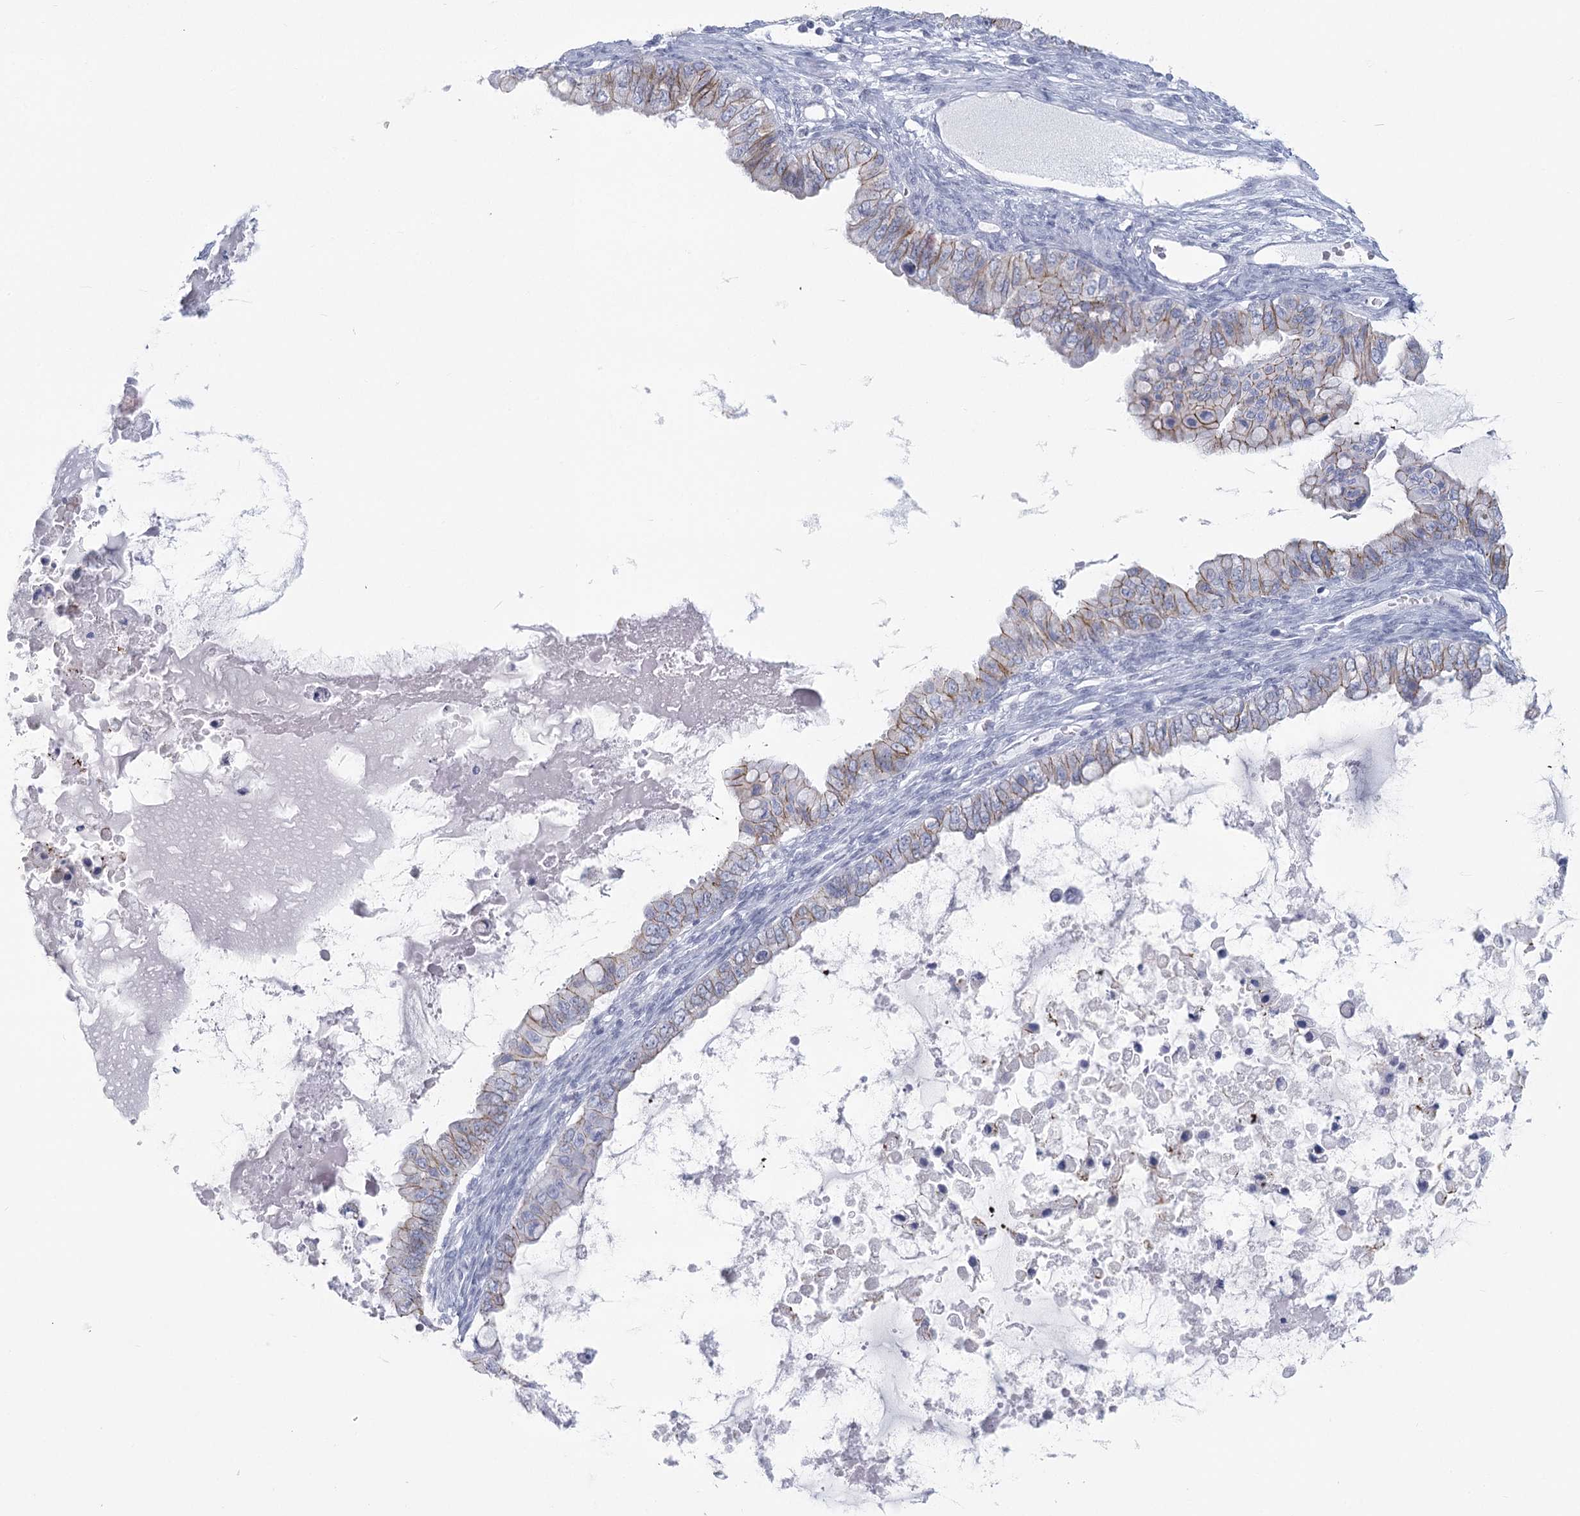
{"staining": {"intensity": "weak", "quantity": "25%-75%", "location": "cytoplasmic/membranous"}, "tissue": "ovarian cancer", "cell_type": "Tumor cells", "image_type": "cancer", "snomed": [{"axis": "morphology", "description": "Cystadenocarcinoma, mucinous, NOS"}, {"axis": "topography", "description": "Ovary"}], "caption": "About 25%-75% of tumor cells in human mucinous cystadenocarcinoma (ovarian) display weak cytoplasmic/membranous protein positivity as visualized by brown immunohistochemical staining.", "gene": "WNT8B", "patient": {"sex": "female", "age": 80}}